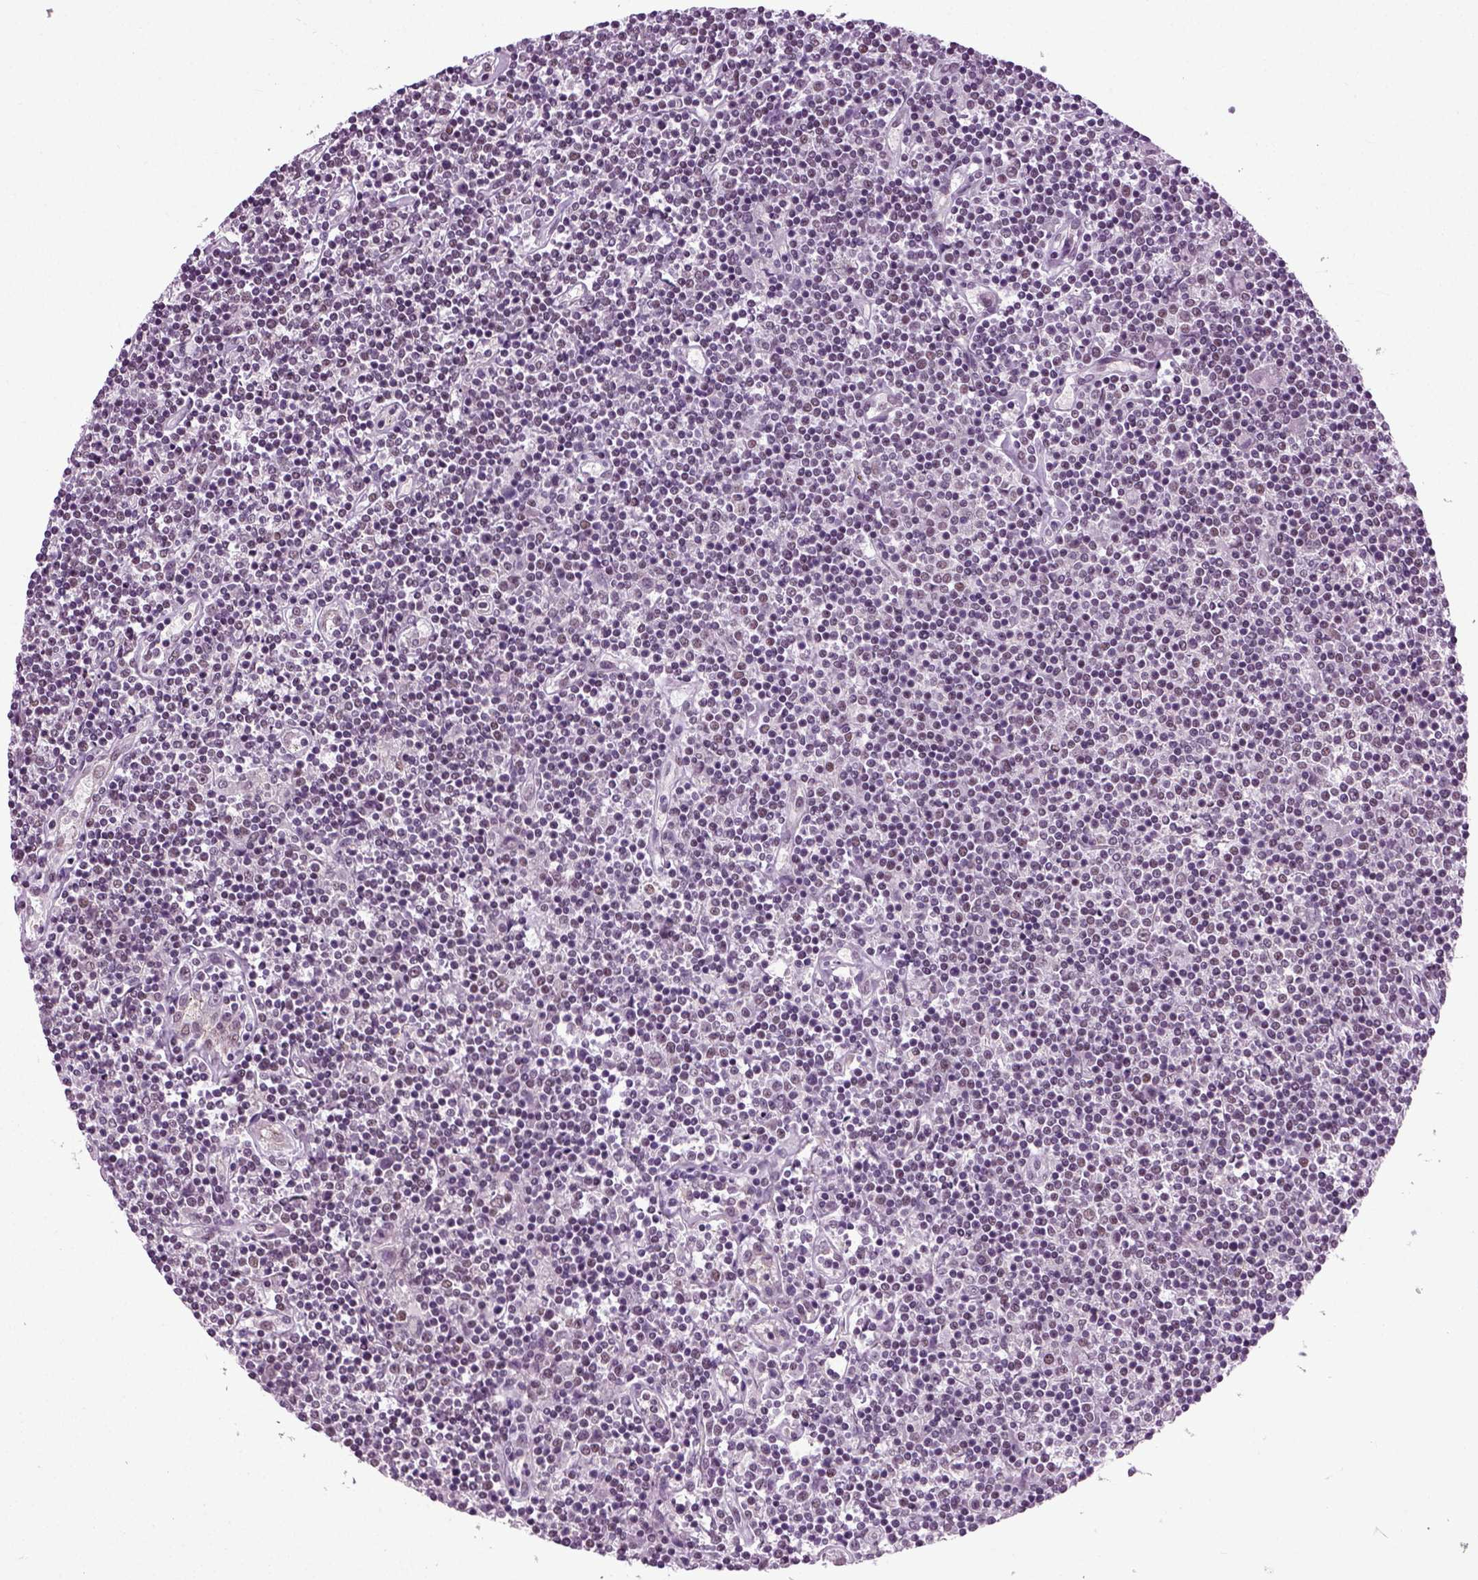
{"staining": {"intensity": "negative", "quantity": "none", "location": "none"}, "tissue": "lymphoma", "cell_type": "Tumor cells", "image_type": "cancer", "snomed": [{"axis": "morphology", "description": "Hodgkin's disease, NOS"}, {"axis": "topography", "description": "Lymph node"}], "caption": "Immunohistochemistry (IHC) micrograph of neoplastic tissue: human lymphoma stained with DAB shows no significant protein positivity in tumor cells.", "gene": "RCOR3", "patient": {"sex": "male", "age": 40}}